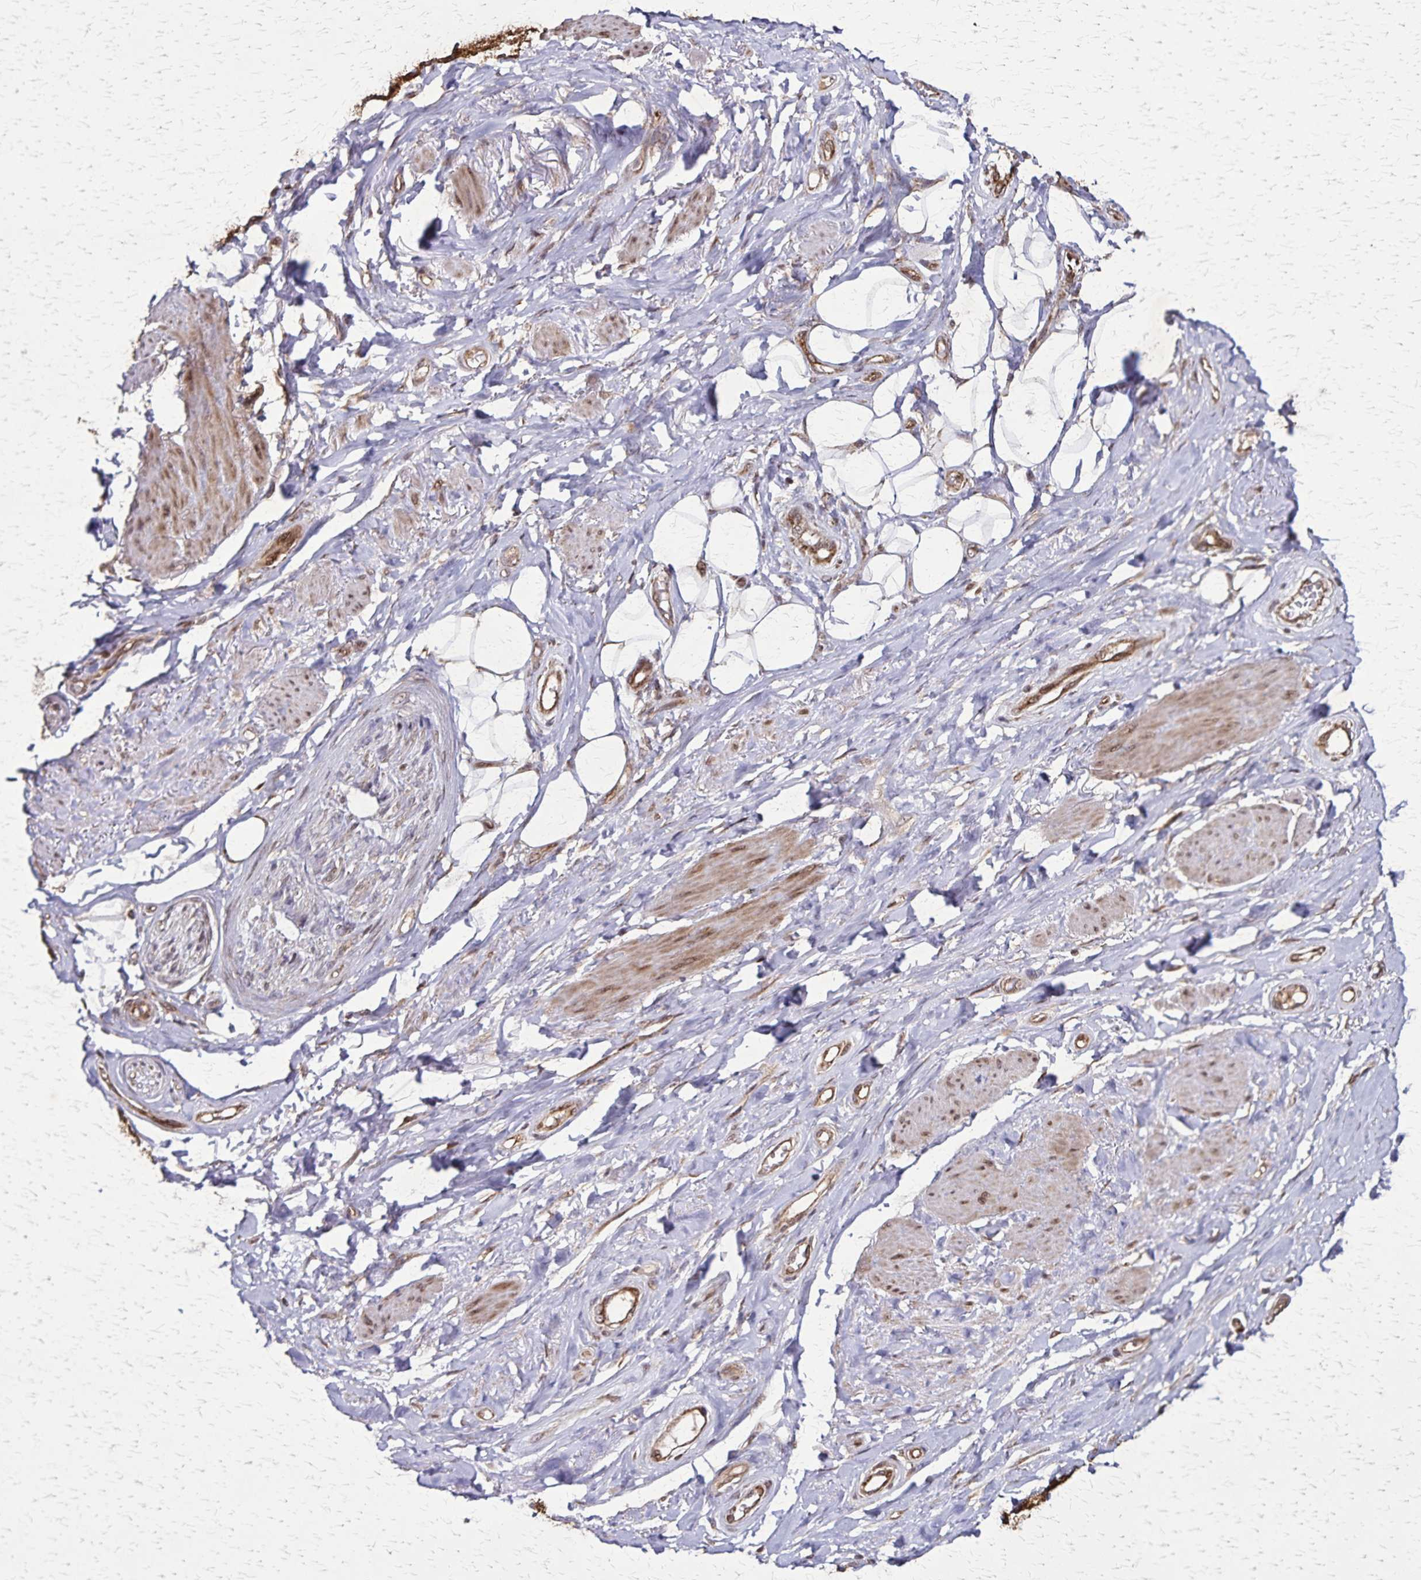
{"staining": {"intensity": "moderate", "quantity": "25%-75%", "location": "cytoplasmic/membranous"}, "tissue": "adipose tissue", "cell_type": "Adipocytes", "image_type": "normal", "snomed": [{"axis": "morphology", "description": "Normal tissue, NOS"}, {"axis": "topography", "description": "Anal"}, {"axis": "topography", "description": "Peripheral nerve tissue"}], "caption": "Immunohistochemistry (IHC) image of normal human adipose tissue stained for a protein (brown), which demonstrates medium levels of moderate cytoplasmic/membranous positivity in approximately 25%-75% of adipocytes.", "gene": "NFS1", "patient": {"sex": "male", "age": 53}}